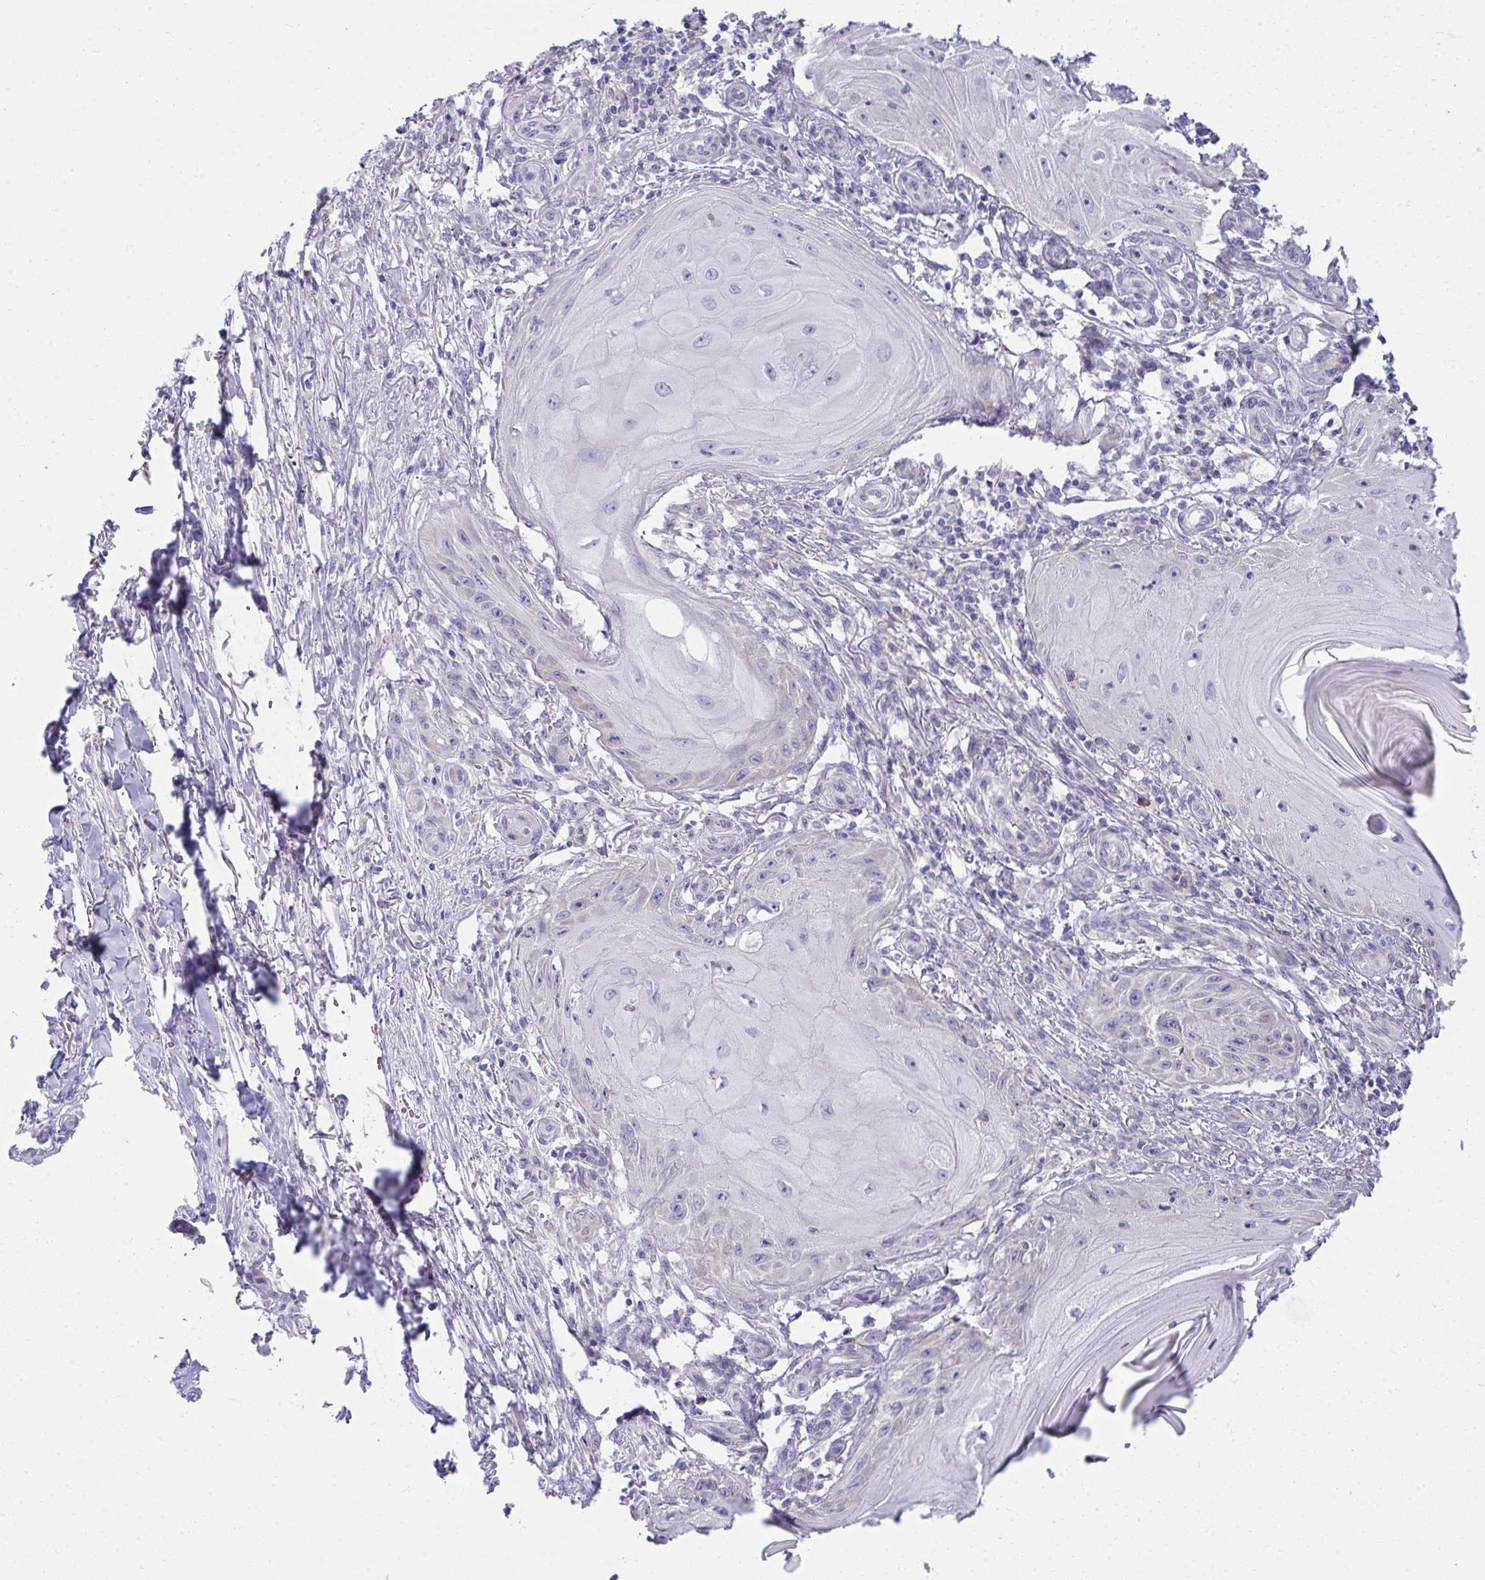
{"staining": {"intensity": "negative", "quantity": "none", "location": "none"}, "tissue": "skin cancer", "cell_type": "Tumor cells", "image_type": "cancer", "snomed": [{"axis": "morphology", "description": "Squamous cell carcinoma, NOS"}, {"axis": "topography", "description": "Skin"}], "caption": "The immunohistochemistry image has no significant expression in tumor cells of skin squamous cell carcinoma tissue.", "gene": "FASLG", "patient": {"sex": "female", "age": 77}}